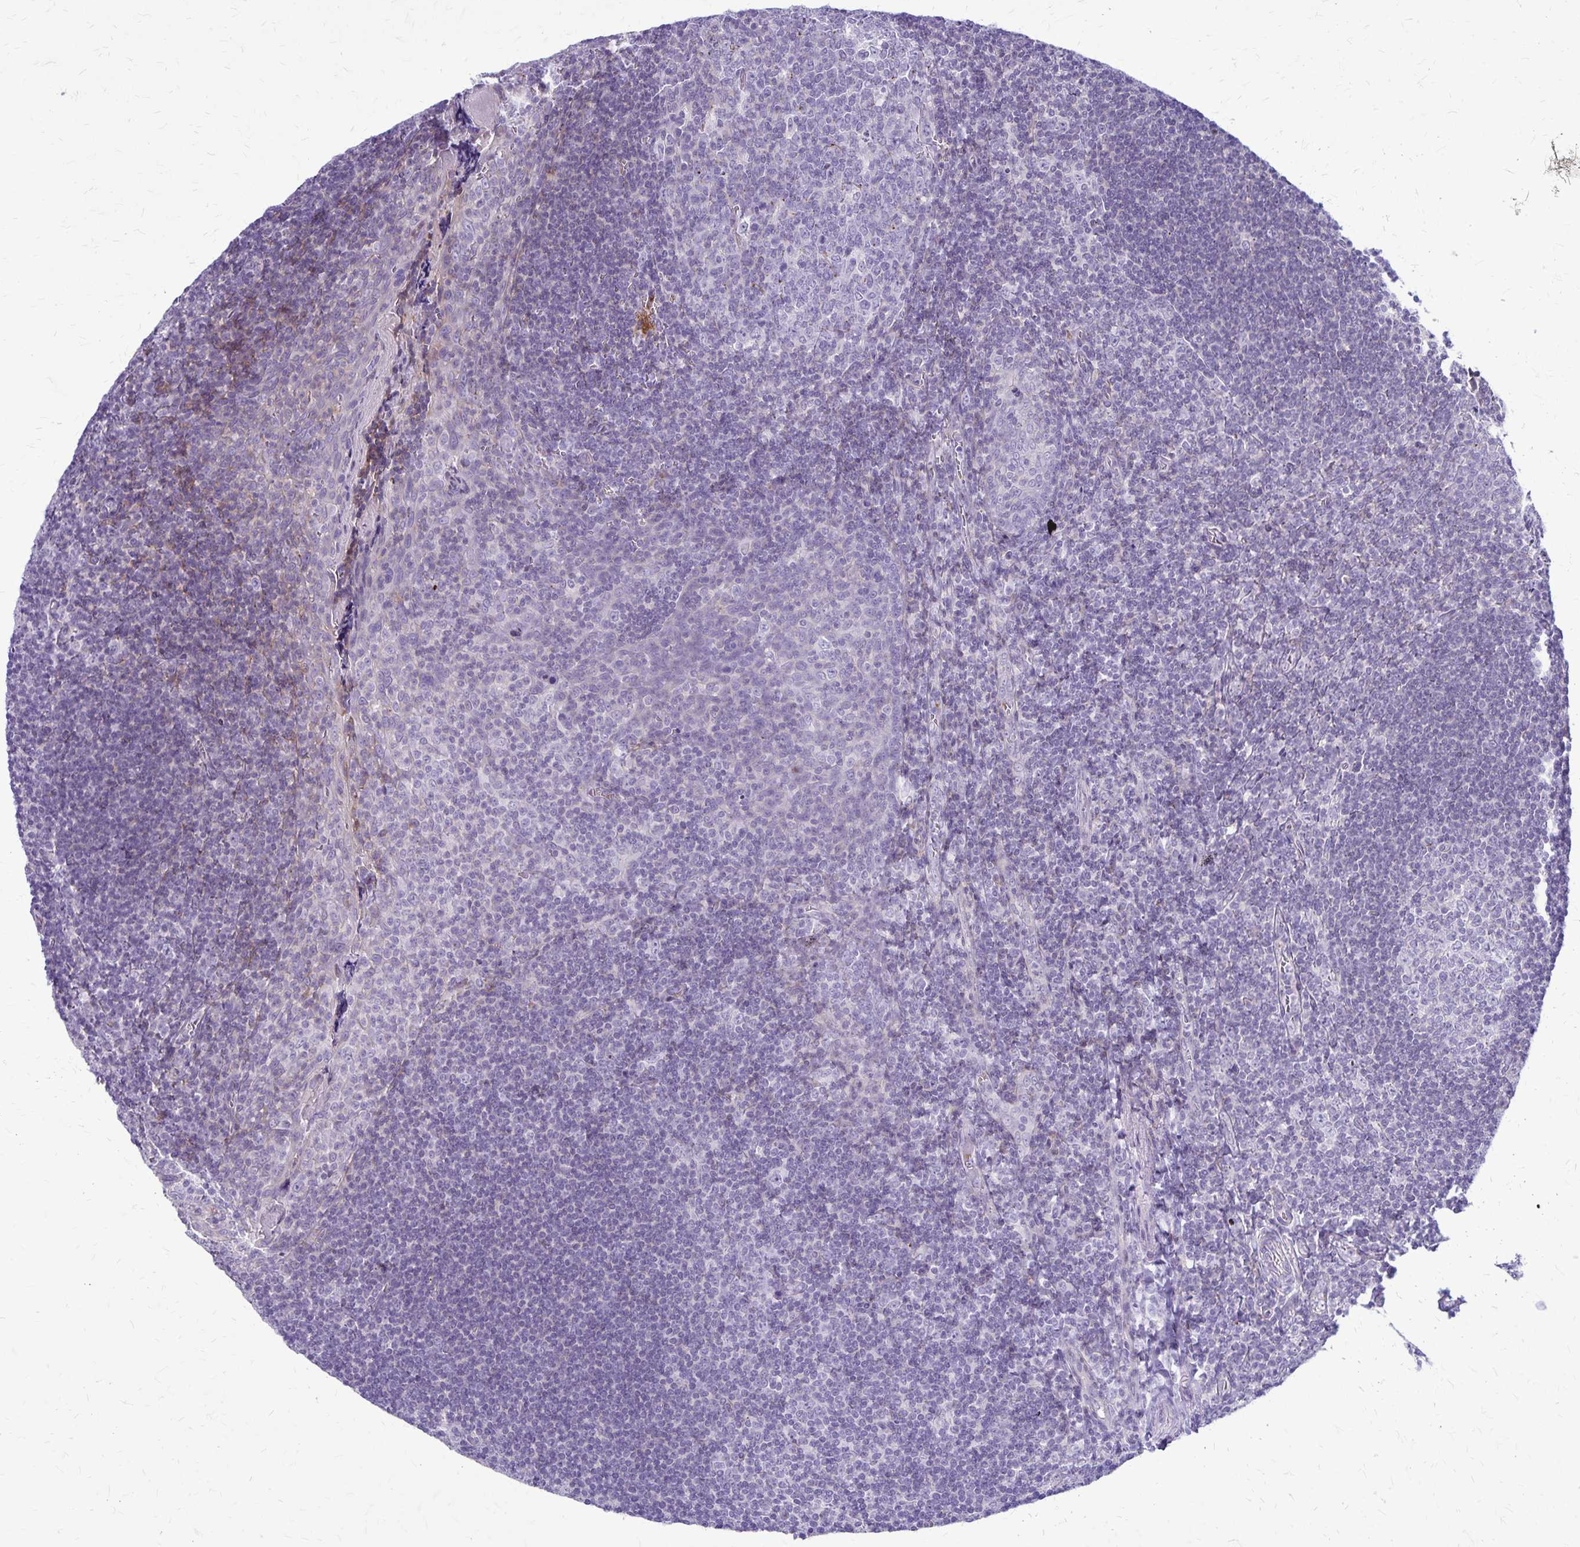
{"staining": {"intensity": "negative", "quantity": "none", "location": "none"}, "tissue": "tonsil", "cell_type": "Germinal center cells", "image_type": "normal", "snomed": [{"axis": "morphology", "description": "Normal tissue, NOS"}, {"axis": "morphology", "description": "Inflammation, NOS"}, {"axis": "topography", "description": "Tonsil"}], "caption": "Micrograph shows no protein positivity in germinal center cells of normal tonsil. Nuclei are stained in blue.", "gene": "GP9", "patient": {"sex": "female", "age": 31}}